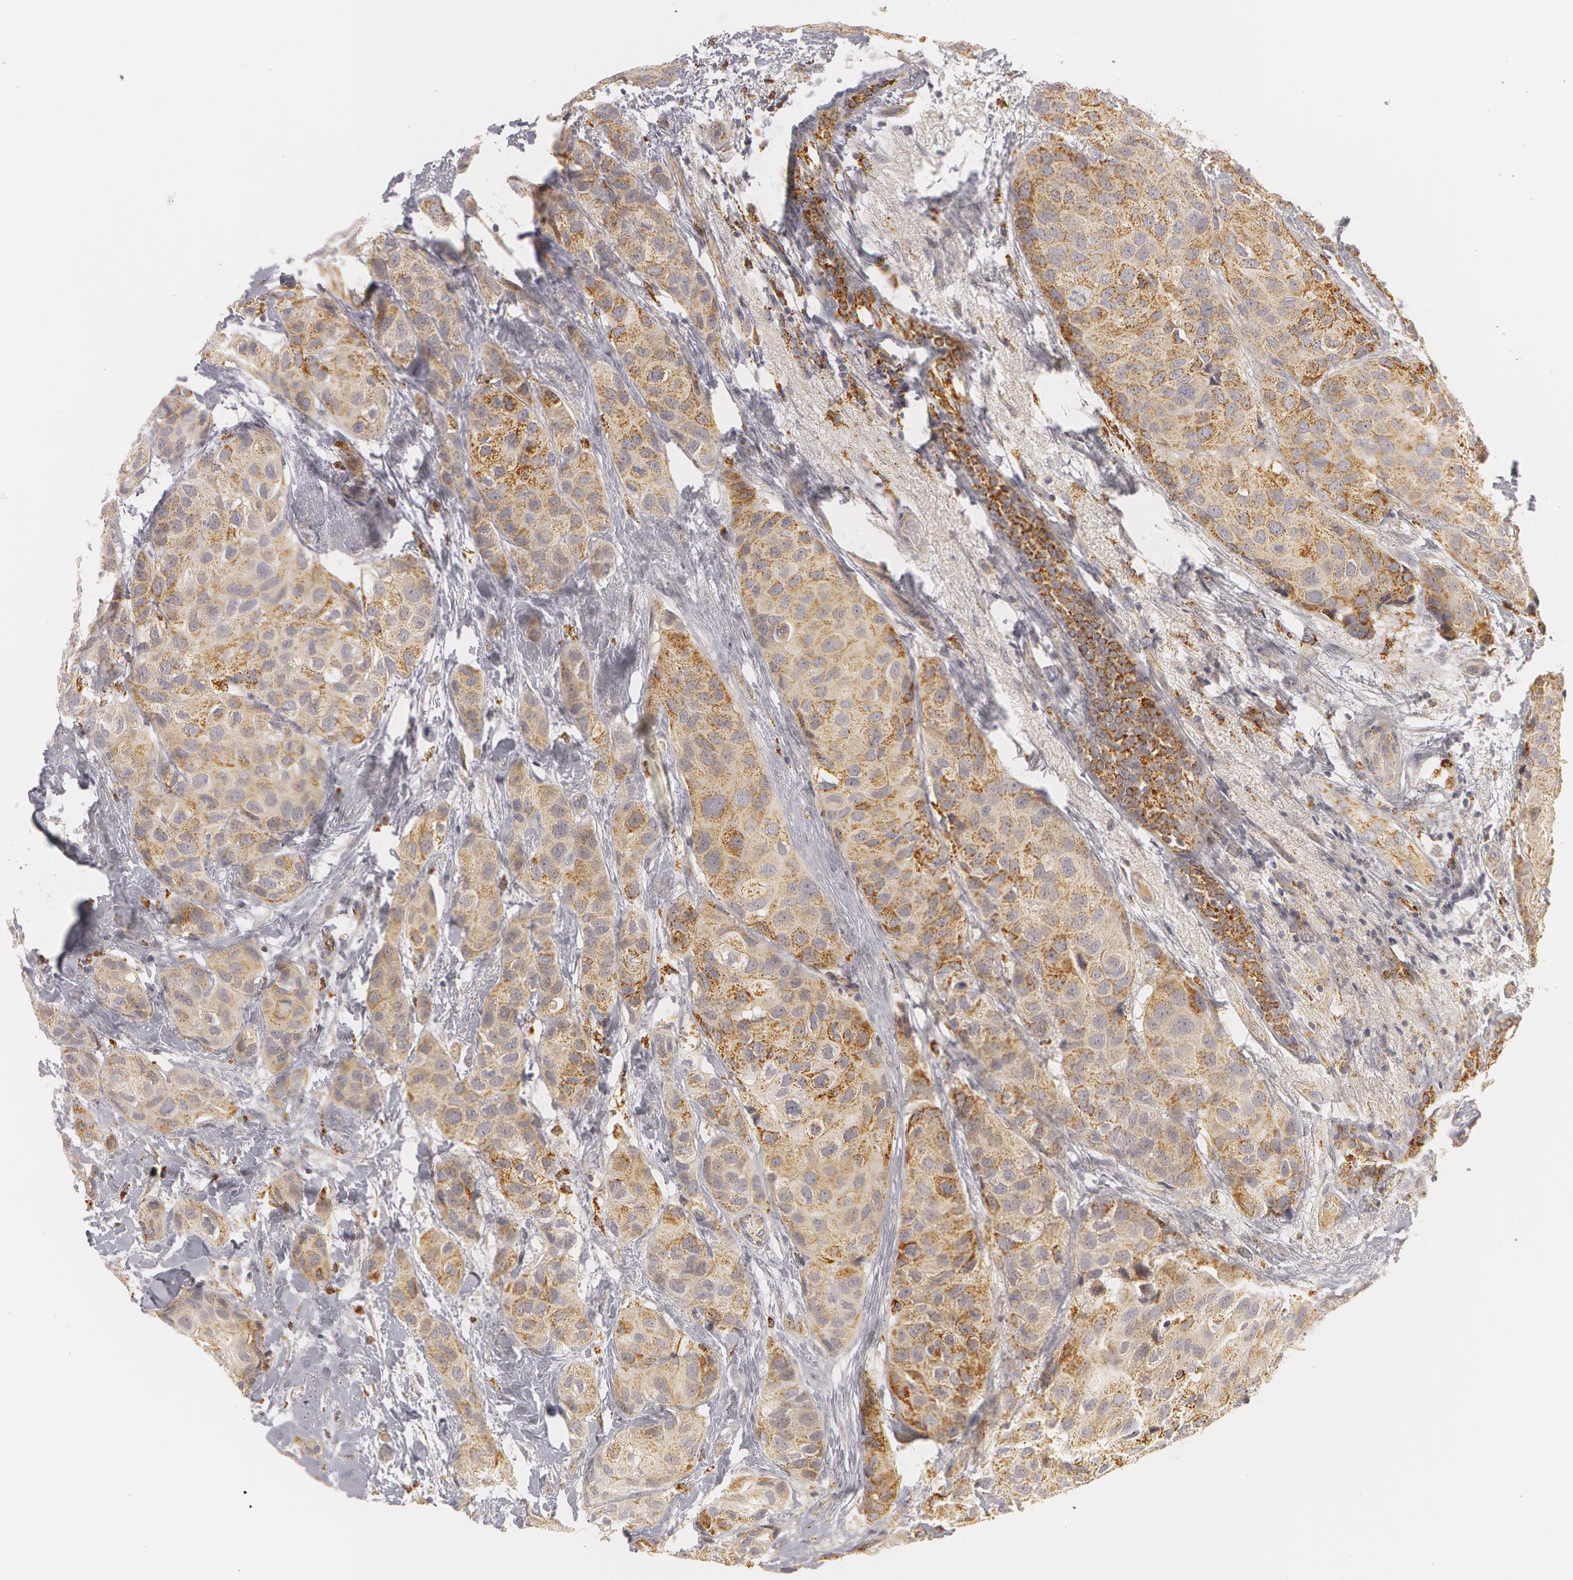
{"staining": {"intensity": "moderate", "quantity": ">75%", "location": "cytoplasmic/membranous"}, "tissue": "breast cancer", "cell_type": "Tumor cells", "image_type": "cancer", "snomed": [{"axis": "morphology", "description": "Duct carcinoma"}, {"axis": "topography", "description": "Breast"}], "caption": "Immunohistochemistry (IHC) staining of invasive ductal carcinoma (breast), which demonstrates medium levels of moderate cytoplasmic/membranous staining in approximately >75% of tumor cells indicating moderate cytoplasmic/membranous protein positivity. The staining was performed using DAB (brown) for protein detection and nuclei were counterstained in hematoxylin (blue).", "gene": "C7", "patient": {"sex": "female", "age": 68}}